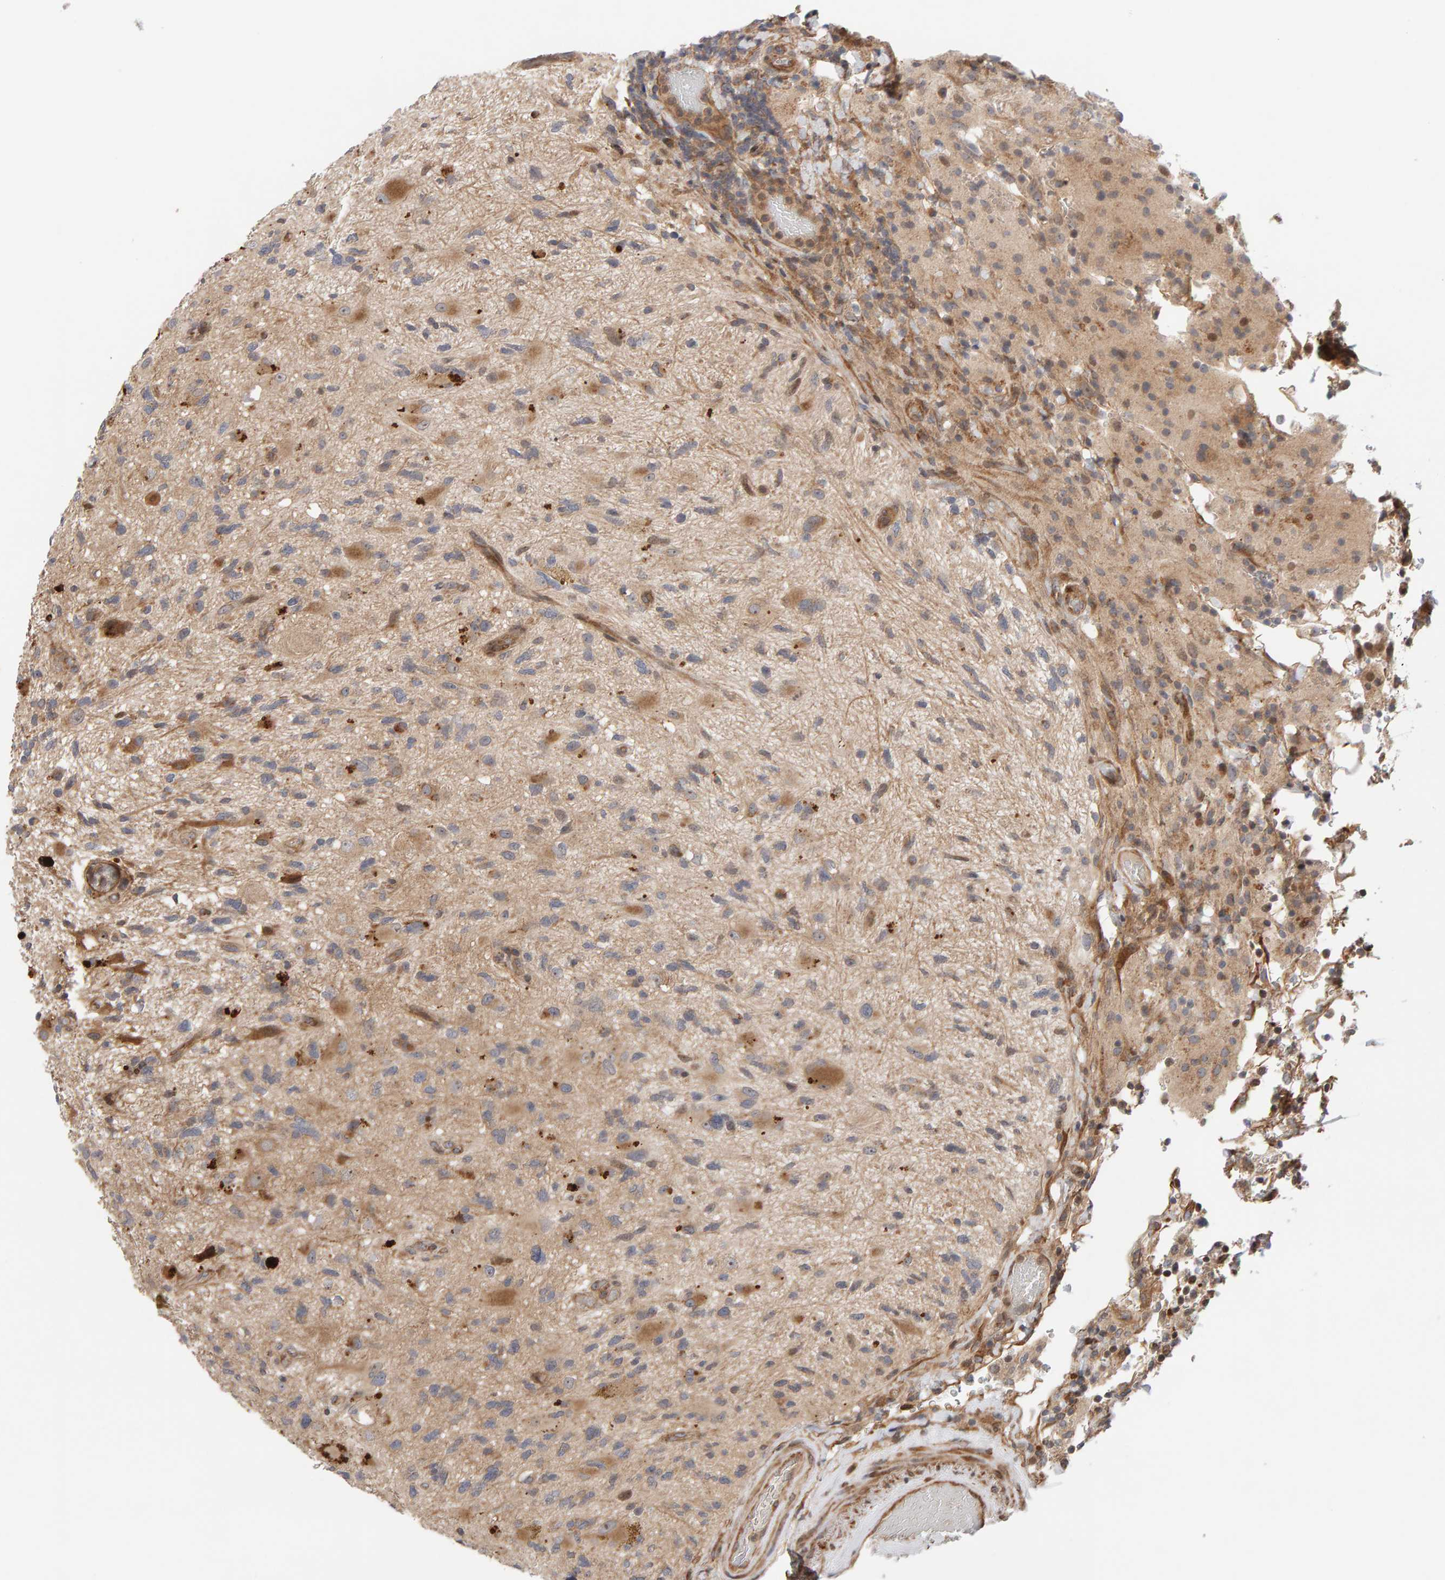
{"staining": {"intensity": "moderate", "quantity": "<25%", "location": "cytoplasmic/membranous"}, "tissue": "glioma", "cell_type": "Tumor cells", "image_type": "cancer", "snomed": [{"axis": "morphology", "description": "Glioma, malignant, High grade"}, {"axis": "topography", "description": "Brain"}], "caption": "Brown immunohistochemical staining in malignant high-grade glioma shows moderate cytoplasmic/membranous positivity in approximately <25% of tumor cells.", "gene": "LZTS1", "patient": {"sex": "male", "age": 33}}